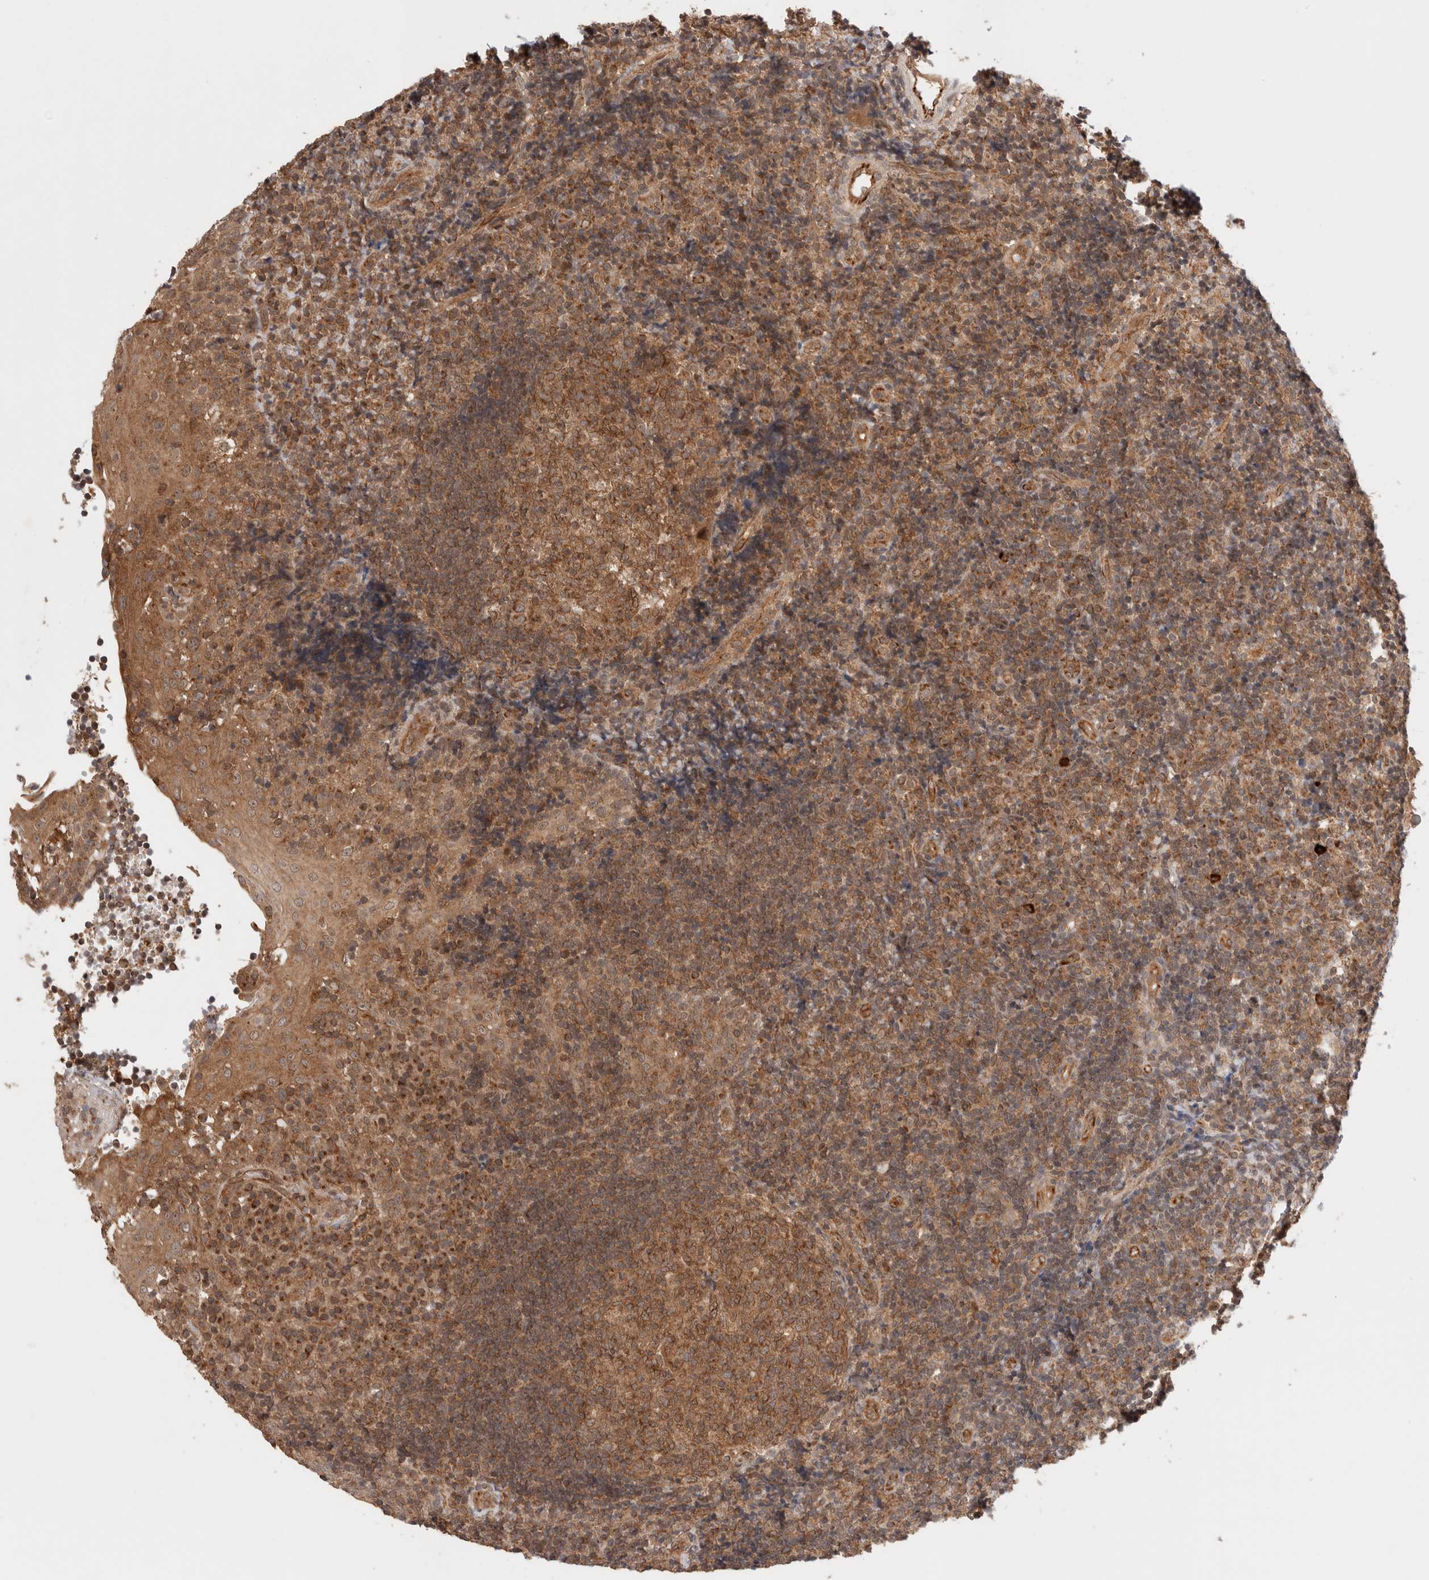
{"staining": {"intensity": "moderate", "quantity": ">75%", "location": "cytoplasmic/membranous"}, "tissue": "tonsil", "cell_type": "Germinal center cells", "image_type": "normal", "snomed": [{"axis": "morphology", "description": "Normal tissue, NOS"}, {"axis": "topography", "description": "Tonsil"}], "caption": "Protein staining of normal tonsil shows moderate cytoplasmic/membranous staining in approximately >75% of germinal center cells.", "gene": "SIKE1", "patient": {"sex": "female", "age": 40}}